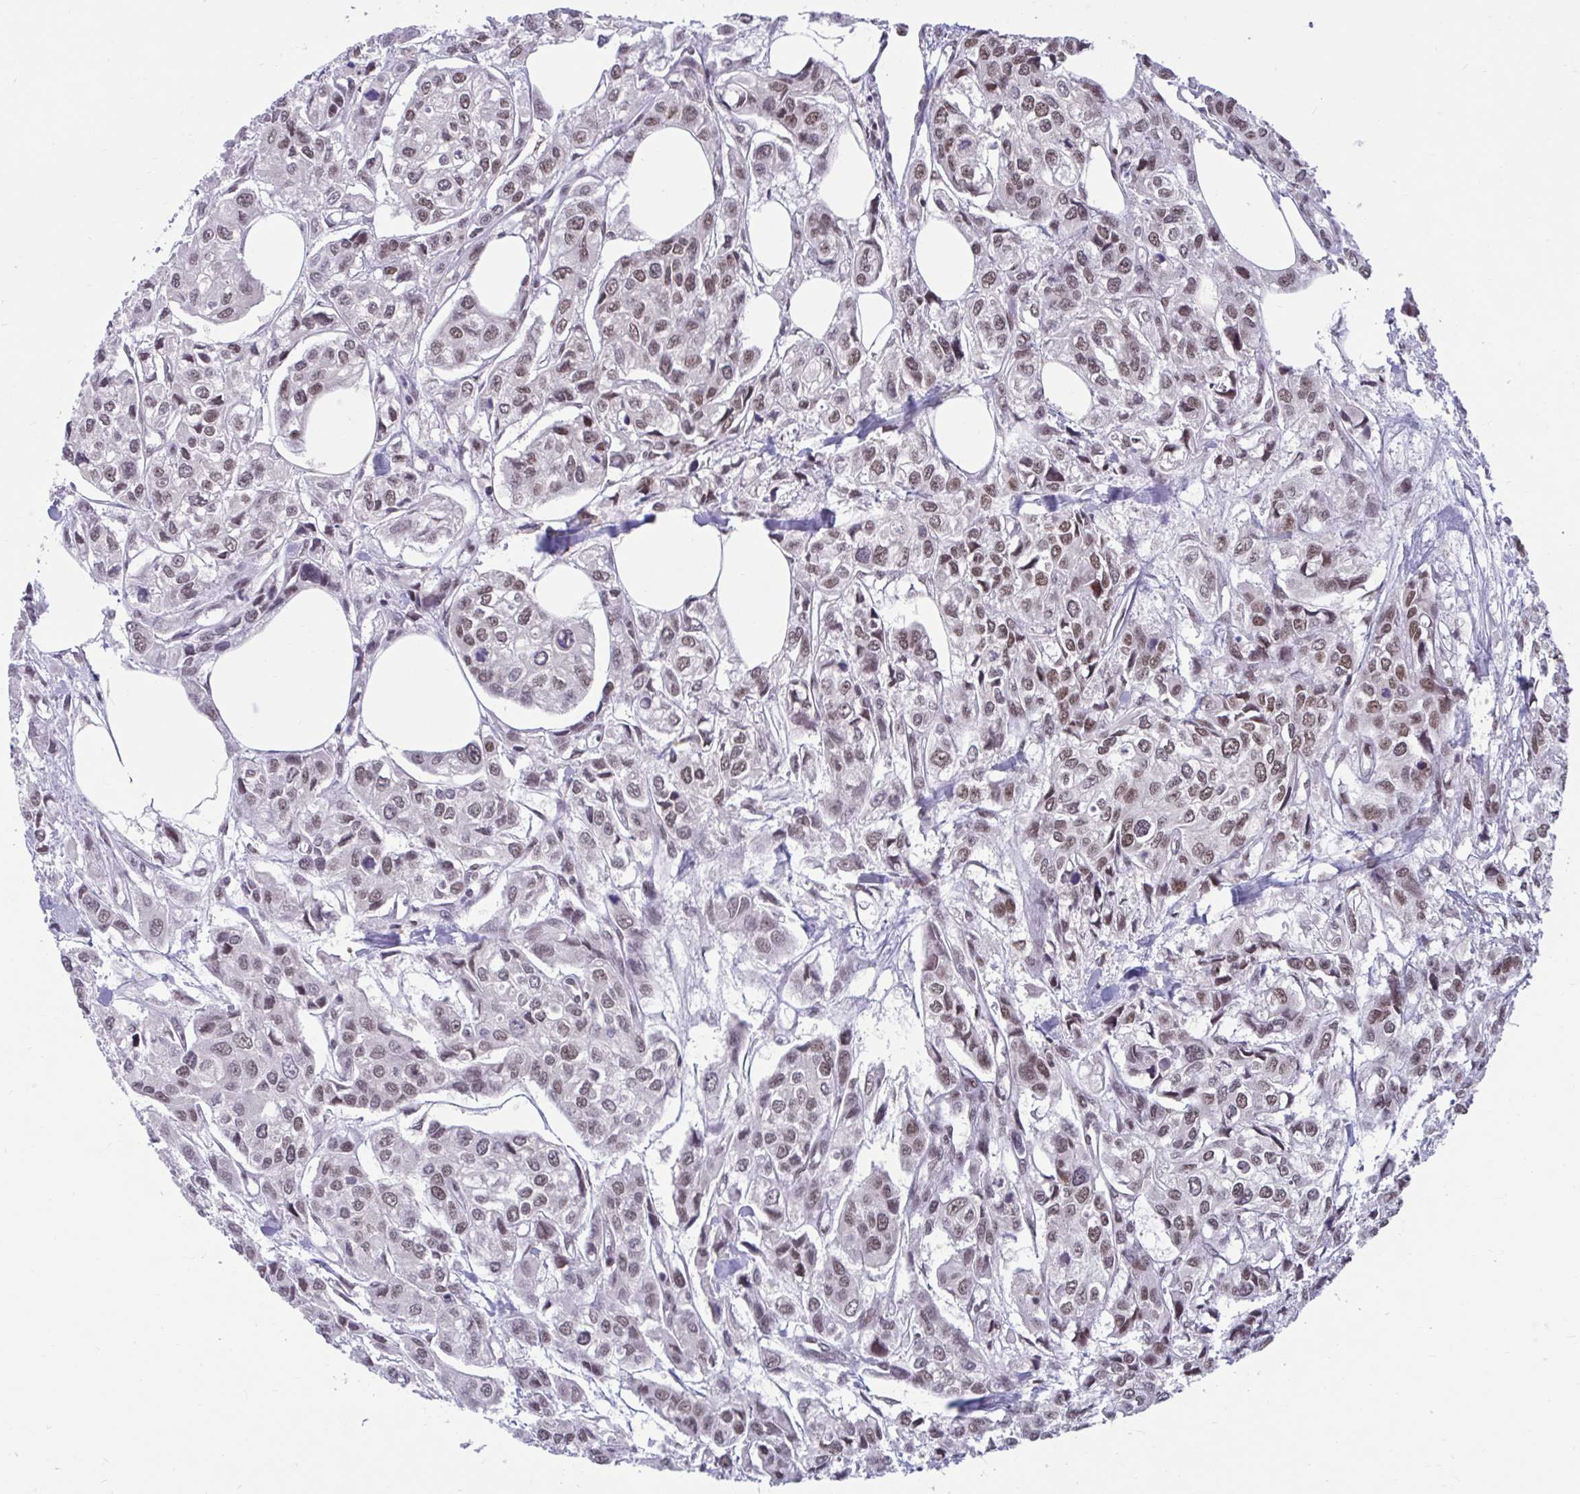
{"staining": {"intensity": "weak", "quantity": "25%-75%", "location": "nuclear"}, "tissue": "urothelial cancer", "cell_type": "Tumor cells", "image_type": "cancer", "snomed": [{"axis": "morphology", "description": "Urothelial carcinoma, High grade"}, {"axis": "topography", "description": "Urinary bladder"}], "caption": "Weak nuclear protein staining is appreciated in about 25%-75% of tumor cells in high-grade urothelial carcinoma. (IHC, brightfield microscopy, high magnification).", "gene": "PHF10", "patient": {"sex": "male", "age": 67}}